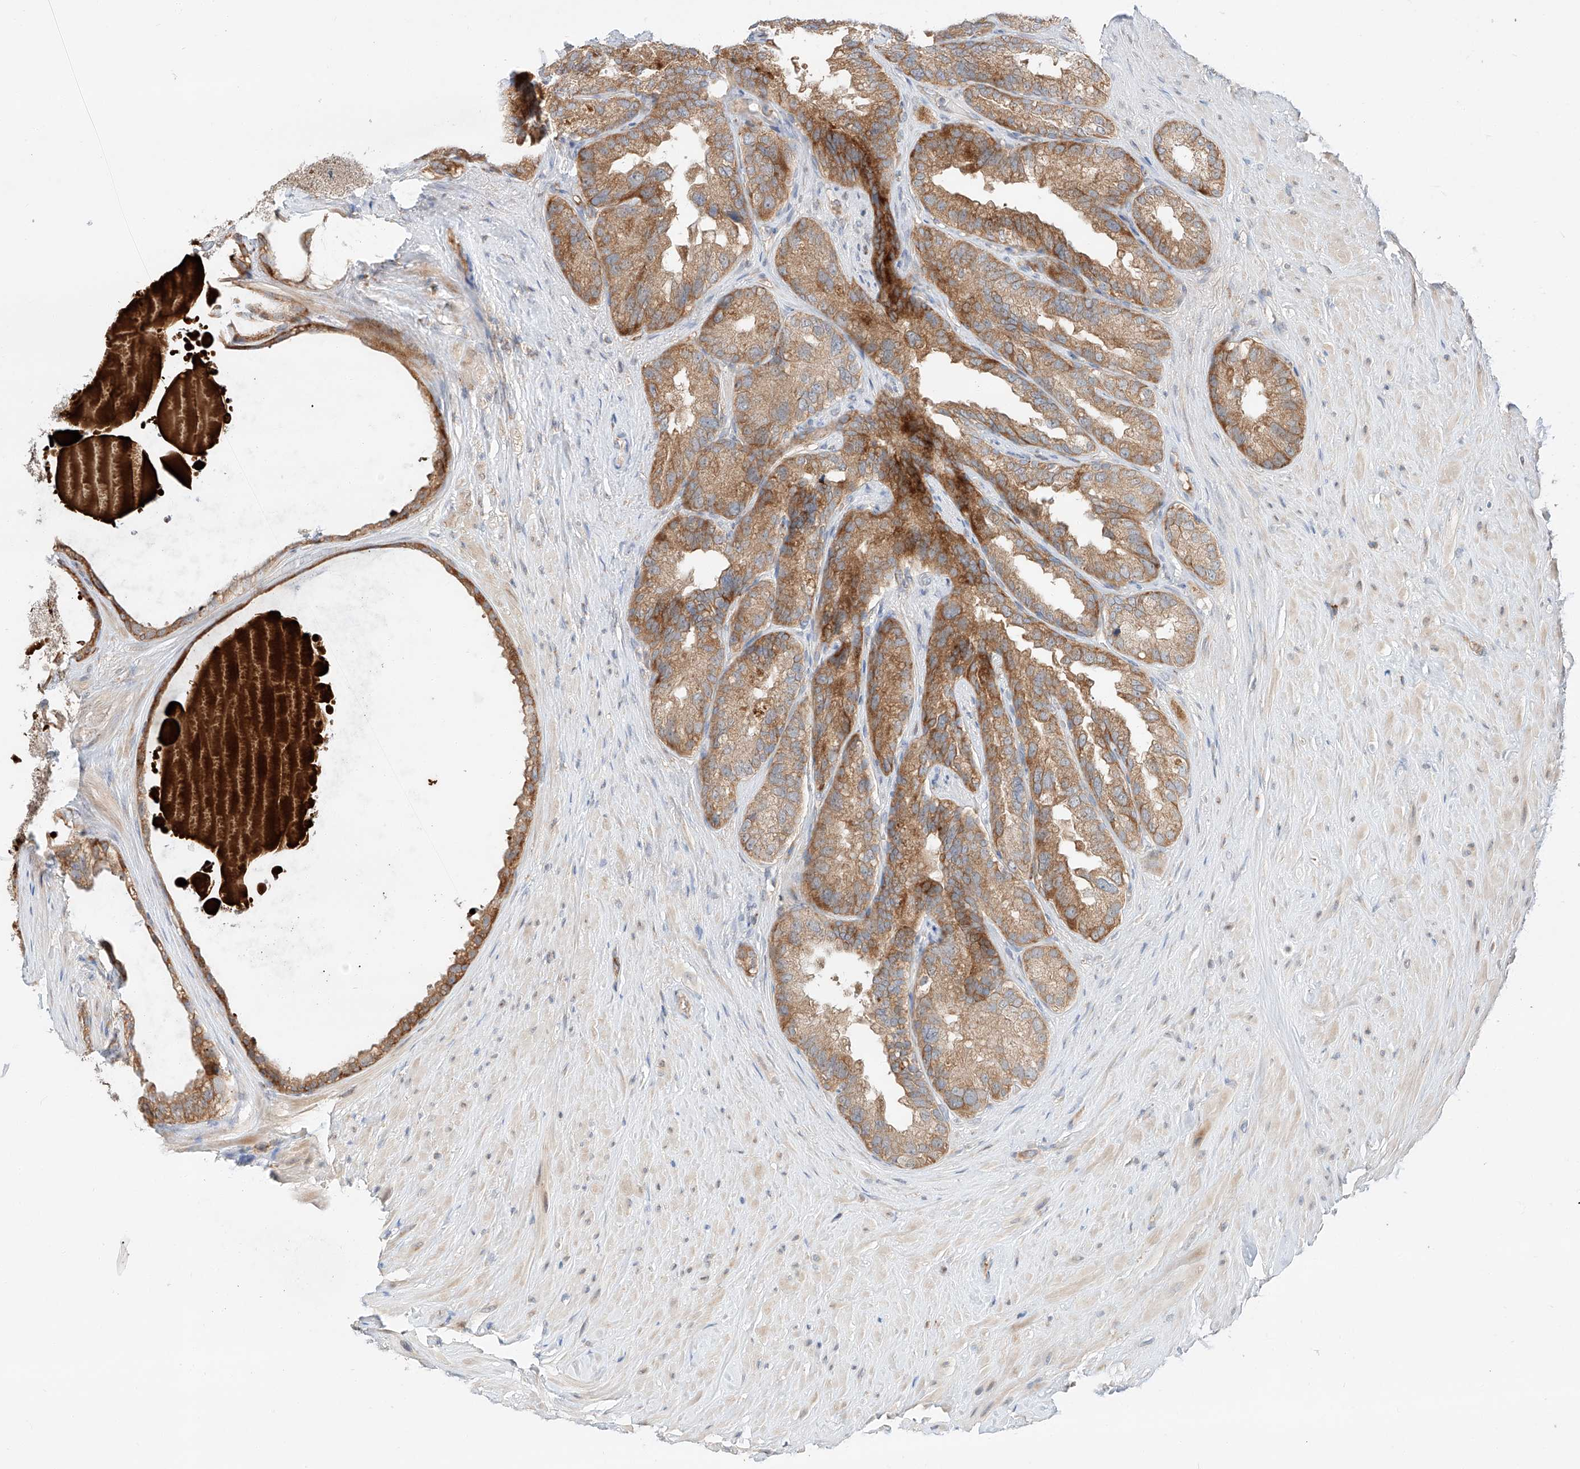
{"staining": {"intensity": "moderate", "quantity": ">75%", "location": "cytoplasmic/membranous"}, "tissue": "seminal vesicle", "cell_type": "Glandular cells", "image_type": "normal", "snomed": [{"axis": "morphology", "description": "Normal tissue, NOS"}, {"axis": "topography", "description": "Seminal veicle"}], "caption": "The histopathology image reveals staining of benign seminal vesicle, revealing moderate cytoplasmic/membranous protein positivity (brown color) within glandular cells.", "gene": "RUSC1", "patient": {"sex": "male", "age": 80}}